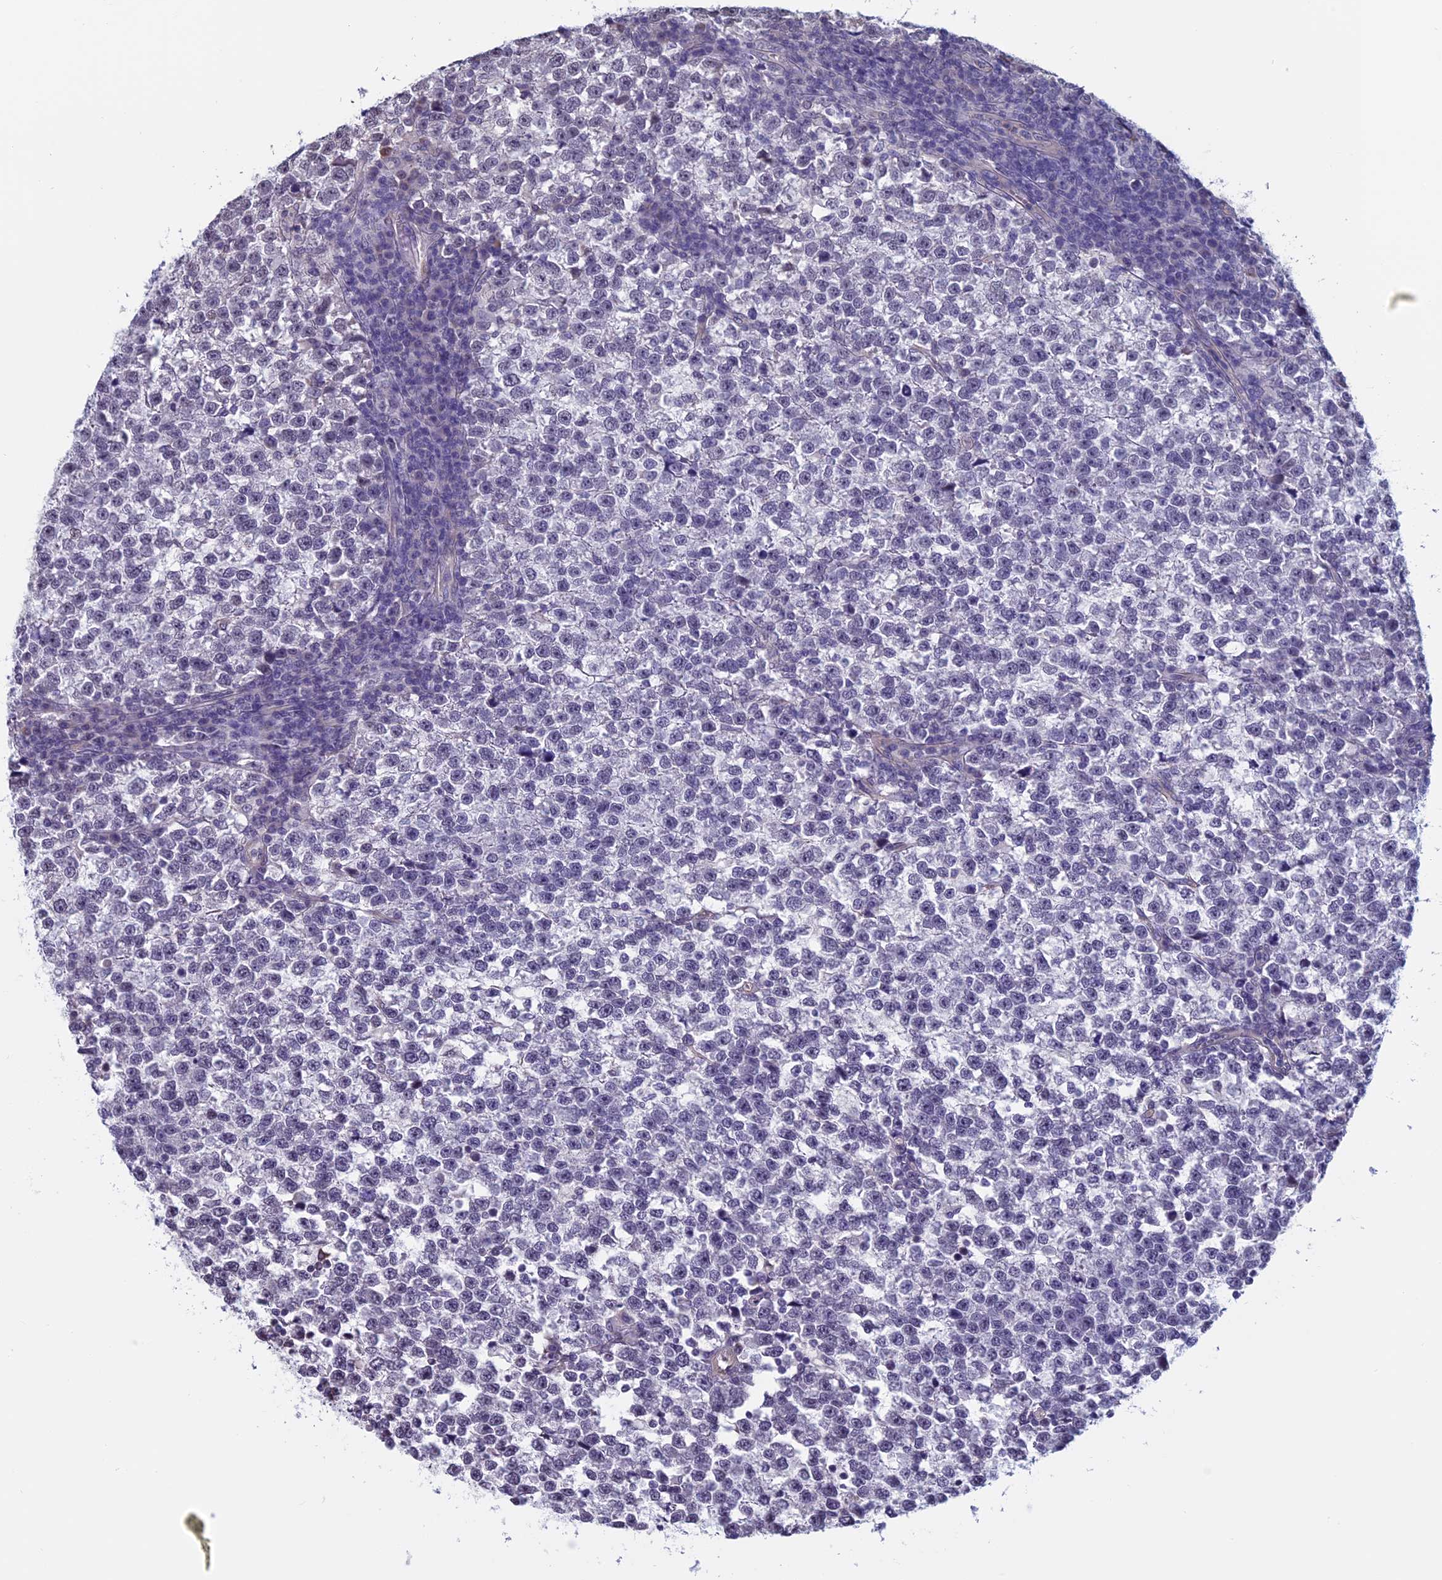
{"staining": {"intensity": "negative", "quantity": "none", "location": "none"}, "tissue": "testis cancer", "cell_type": "Tumor cells", "image_type": "cancer", "snomed": [{"axis": "morphology", "description": "Normal tissue, NOS"}, {"axis": "morphology", "description": "Seminoma, NOS"}, {"axis": "topography", "description": "Testis"}], "caption": "This is a photomicrograph of immunohistochemistry (IHC) staining of testis seminoma, which shows no staining in tumor cells. (Brightfield microscopy of DAB immunohistochemistry at high magnification).", "gene": "SLC1A6", "patient": {"sex": "male", "age": 43}}